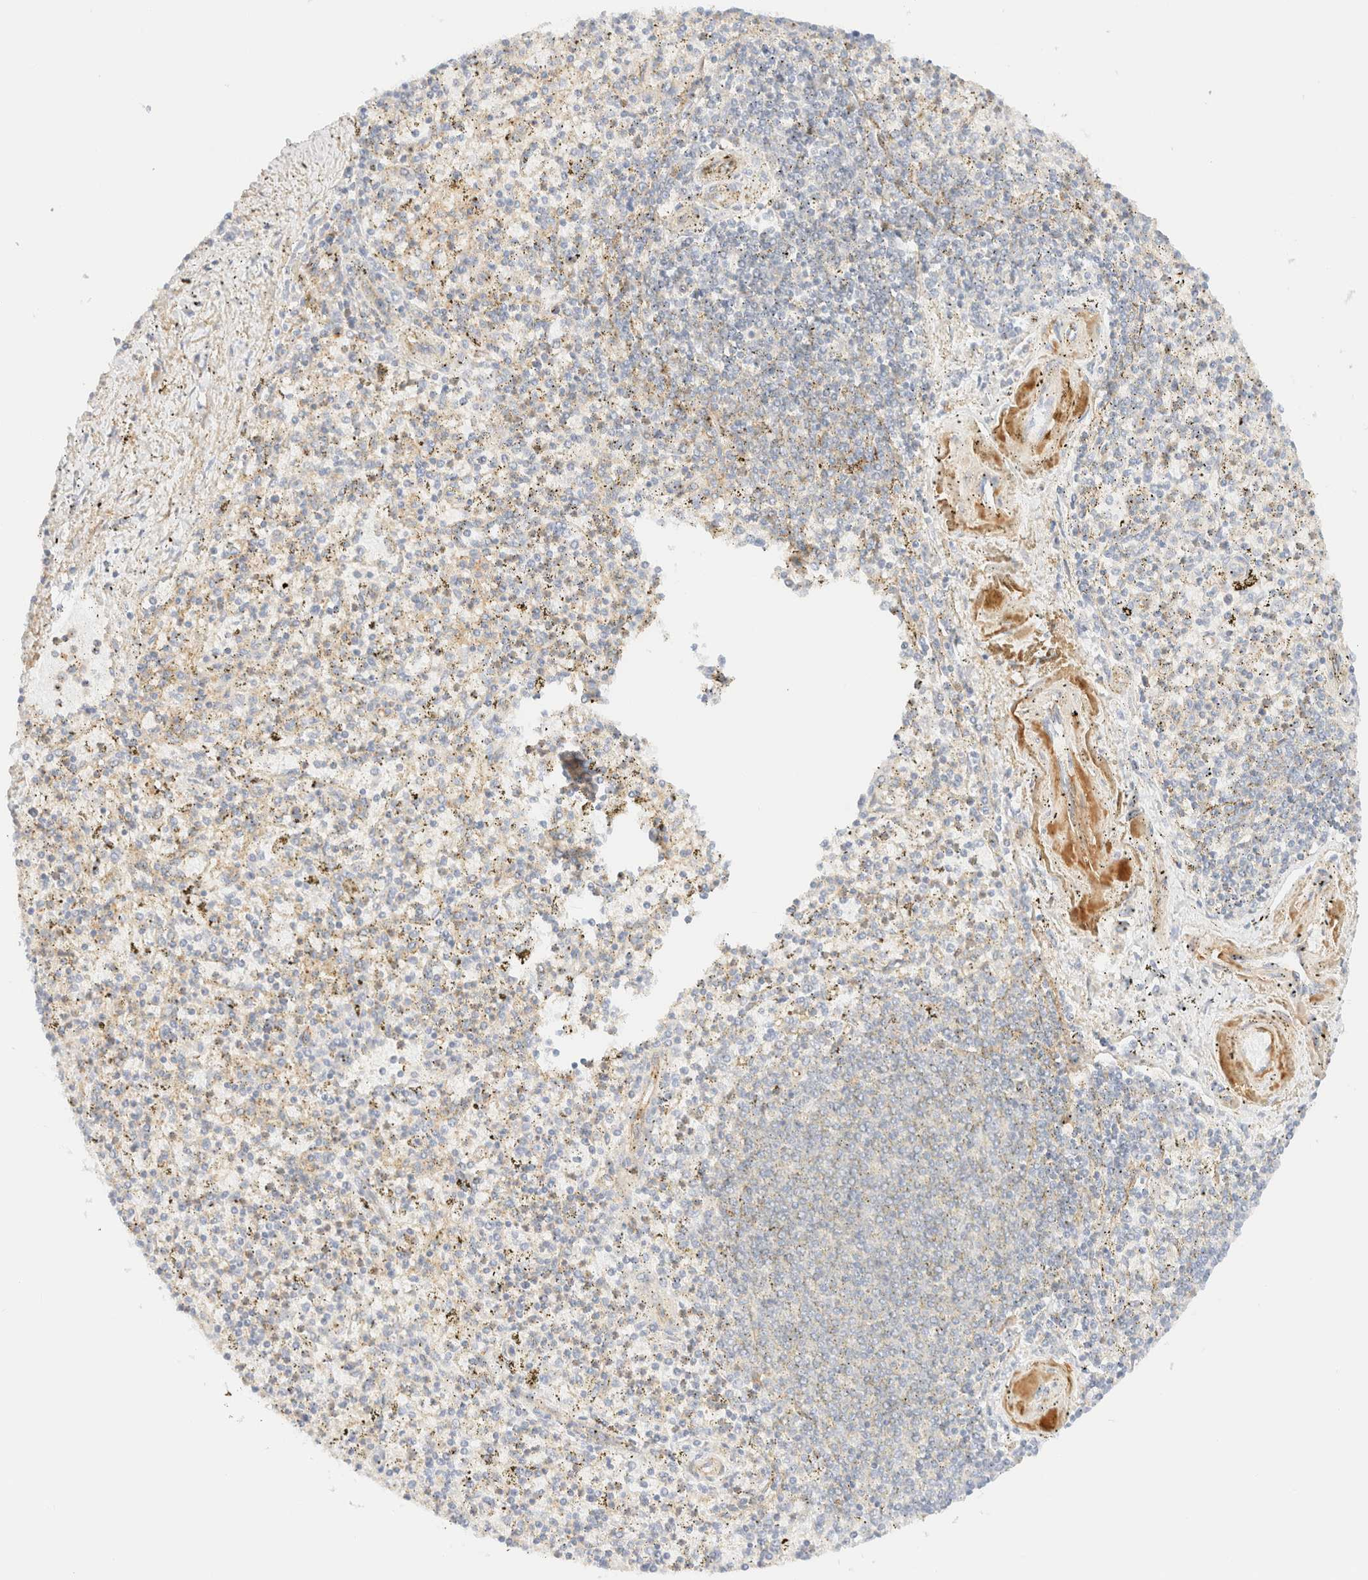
{"staining": {"intensity": "weak", "quantity": "<25%", "location": "cytoplasmic/membranous"}, "tissue": "spleen", "cell_type": "Cells in red pulp", "image_type": "normal", "snomed": [{"axis": "morphology", "description": "Normal tissue, NOS"}, {"axis": "topography", "description": "Spleen"}], "caption": "Image shows no significant protein expression in cells in red pulp of normal spleen.", "gene": "MYO10", "patient": {"sex": "male", "age": 72}}